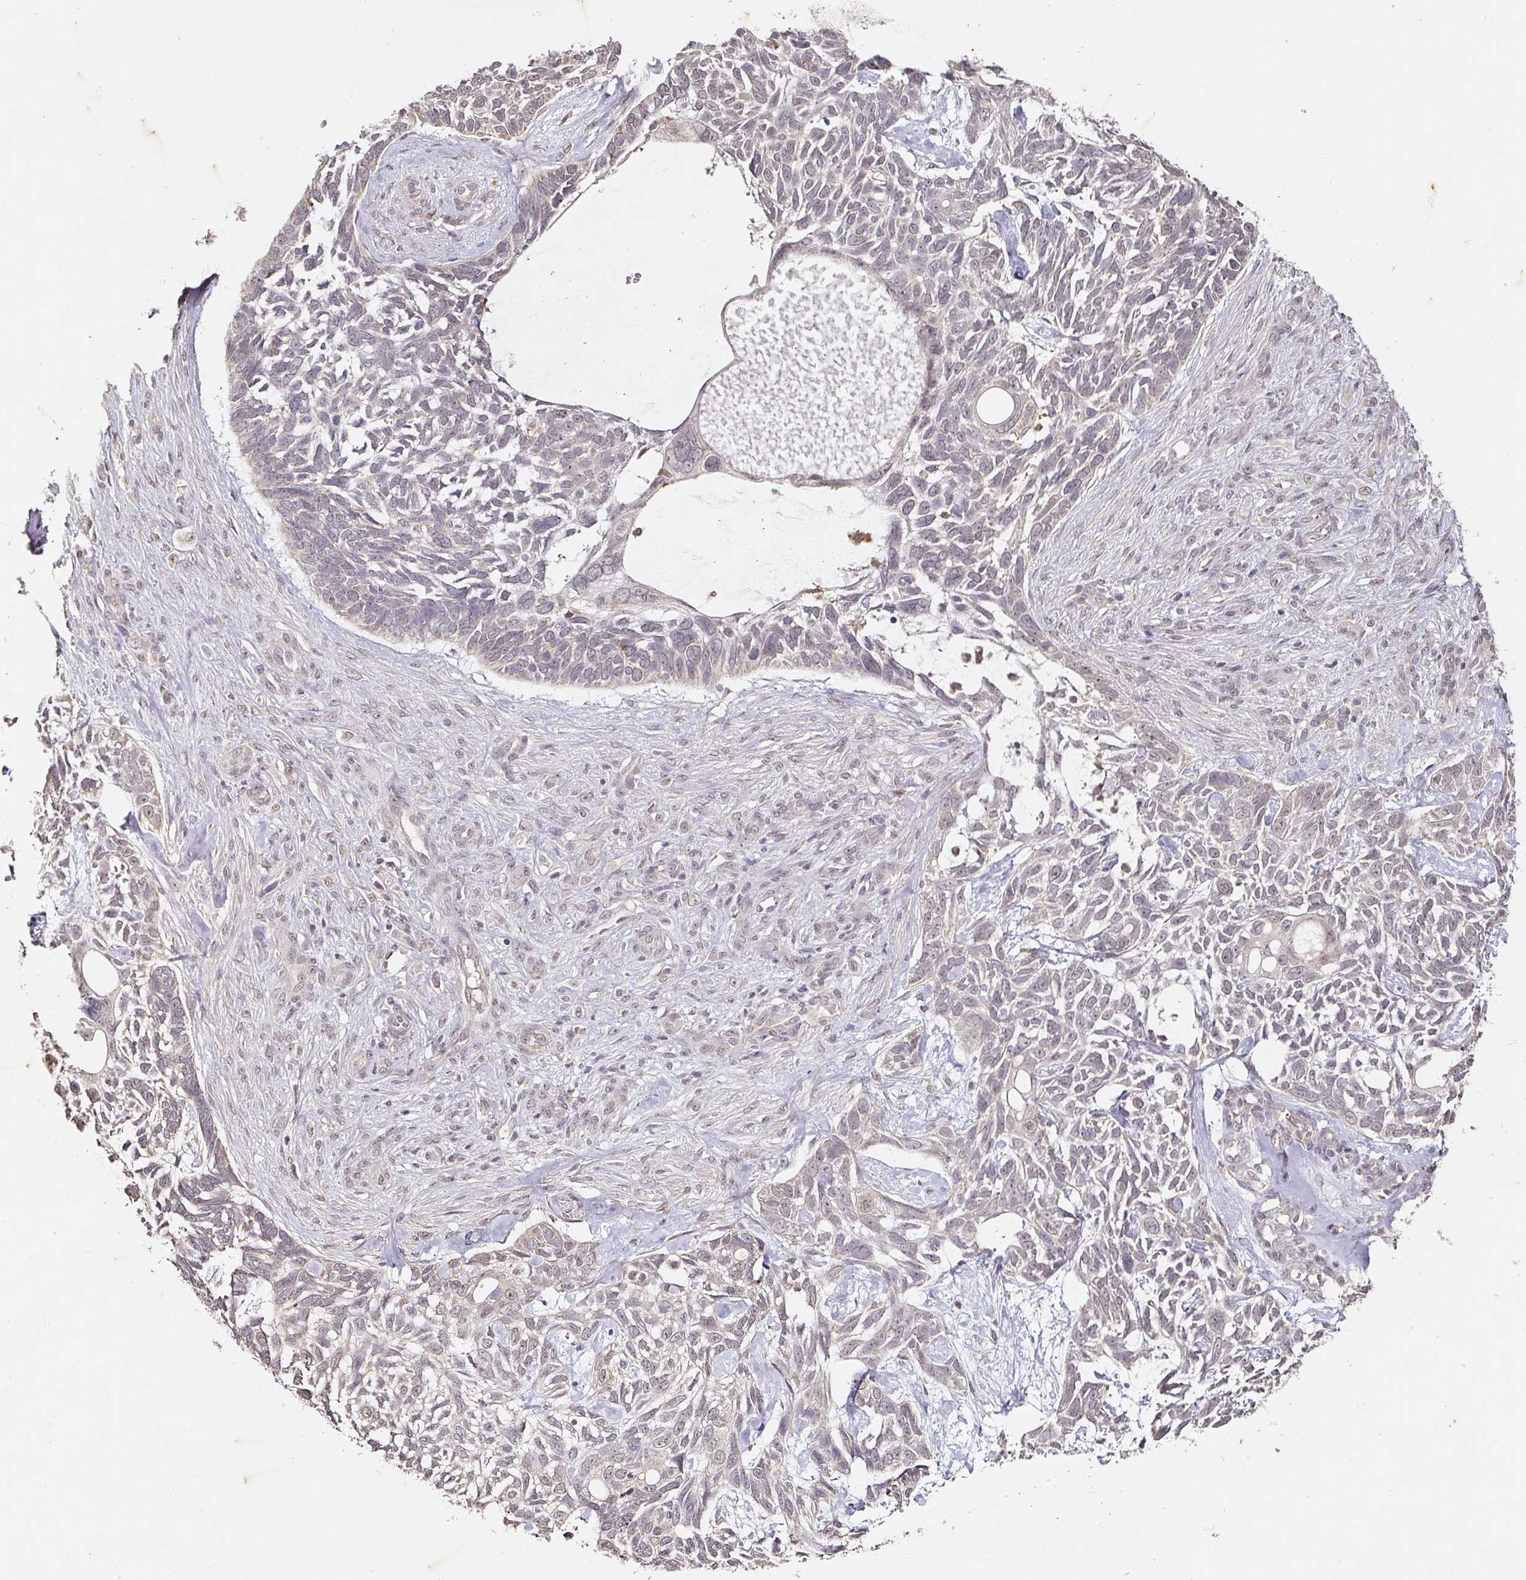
{"staining": {"intensity": "negative", "quantity": "none", "location": "none"}, "tissue": "skin cancer", "cell_type": "Tumor cells", "image_type": "cancer", "snomed": [{"axis": "morphology", "description": "Basal cell carcinoma"}, {"axis": "topography", "description": "Skin"}], "caption": "IHC histopathology image of neoplastic tissue: human basal cell carcinoma (skin) stained with DAB (3,3'-diaminobenzidine) exhibits no significant protein staining in tumor cells.", "gene": "CAPN5", "patient": {"sex": "male", "age": 88}}